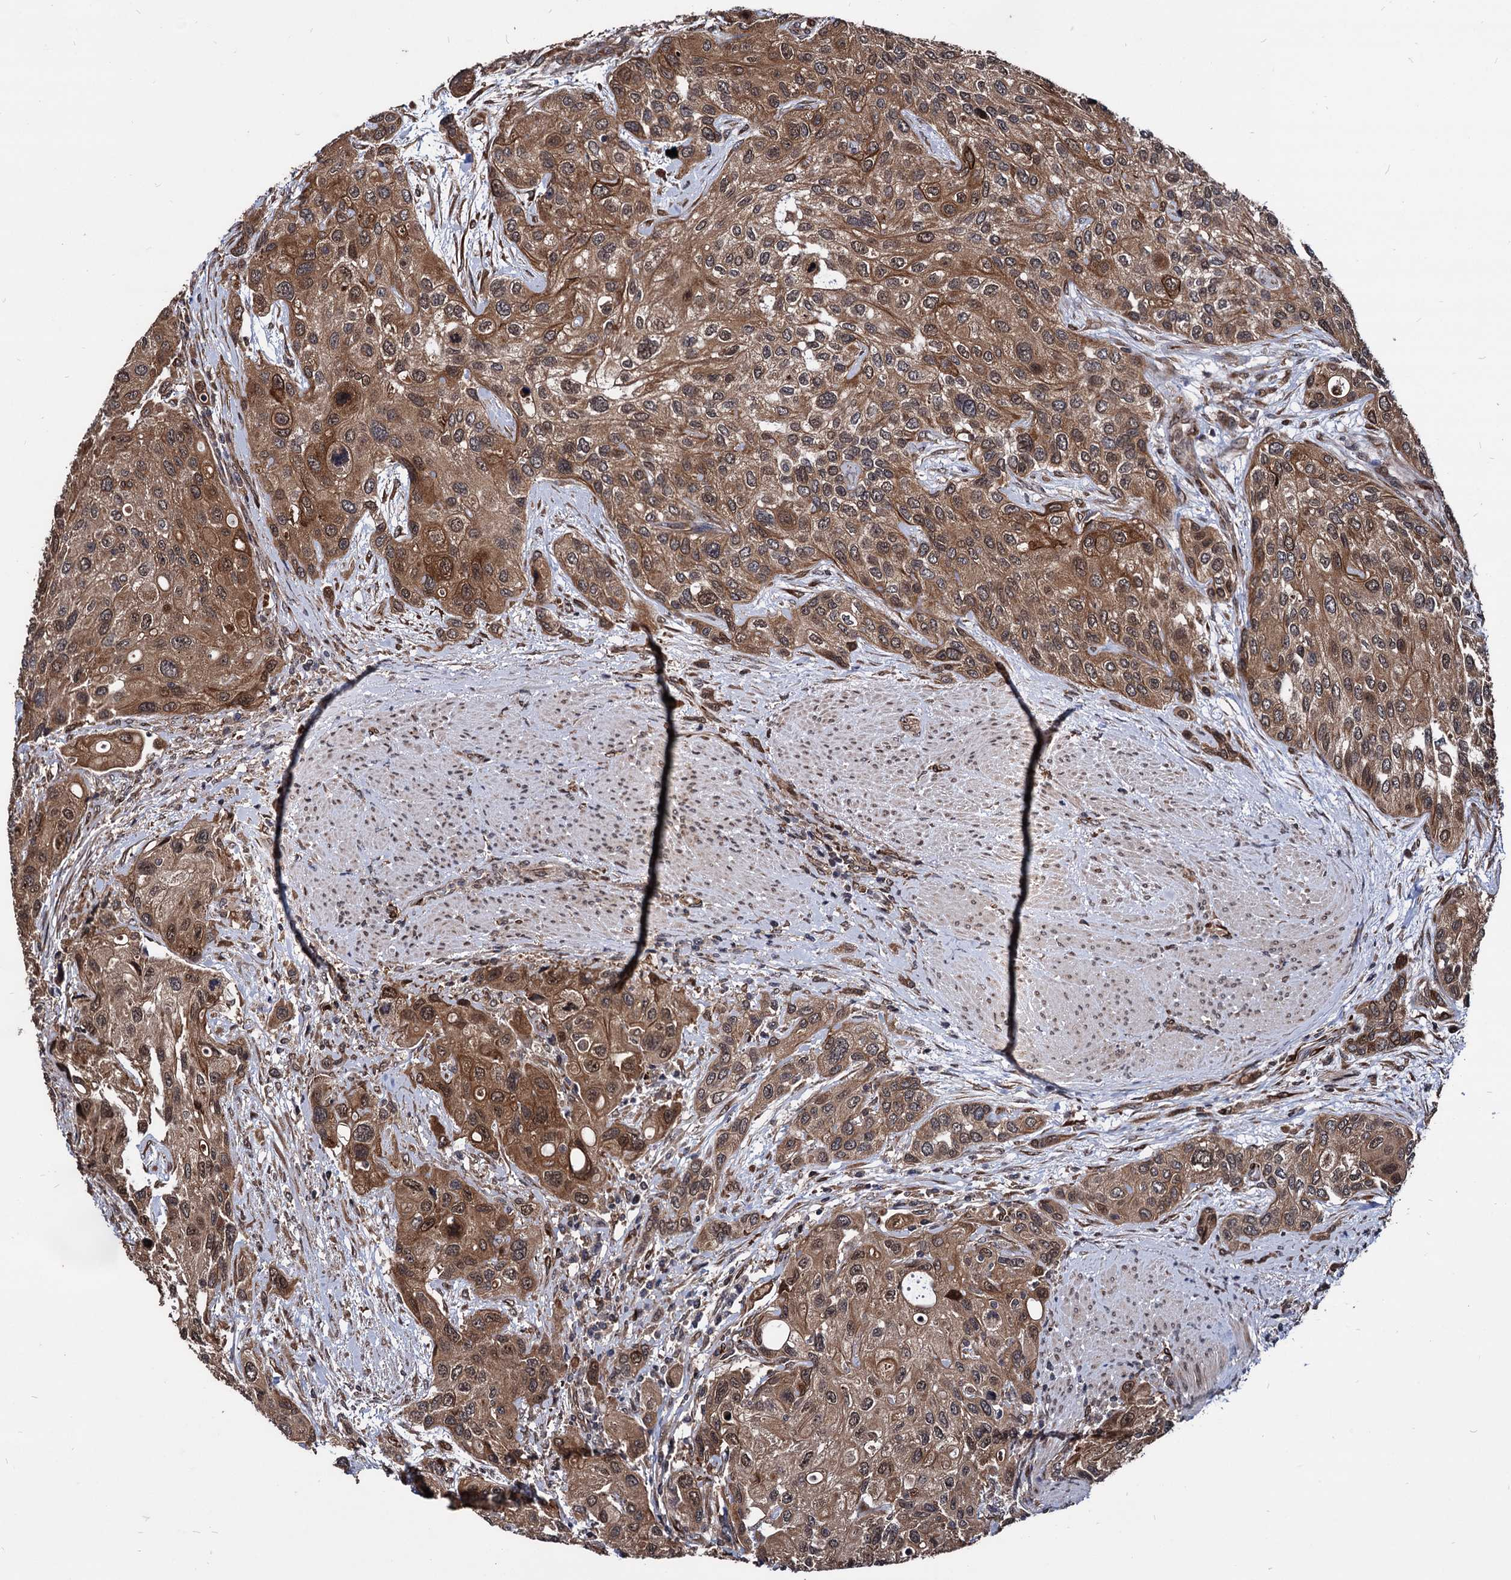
{"staining": {"intensity": "moderate", "quantity": ">75%", "location": "cytoplasmic/membranous,nuclear"}, "tissue": "urothelial cancer", "cell_type": "Tumor cells", "image_type": "cancer", "snomed": [{"axis": "morphology", "description": "Normal tissue, NOS"}, {"axis": "morphology", "description": "Urothelial carcinoma, High grade"}, {"axis": "topography", "description": "Vascular tissue"}, {"axis": "topography", "description": "Urinary bladder"}], "caption": "Immunohistochemical staining of human urothelial cancer exhibits medium levels of moderate cytoplasmic/membranous and nuclear protein staining in approximately >75% of tumor cells.", "gene": "ANKRD12", "patient": {"sex": "female", "age": 56}}